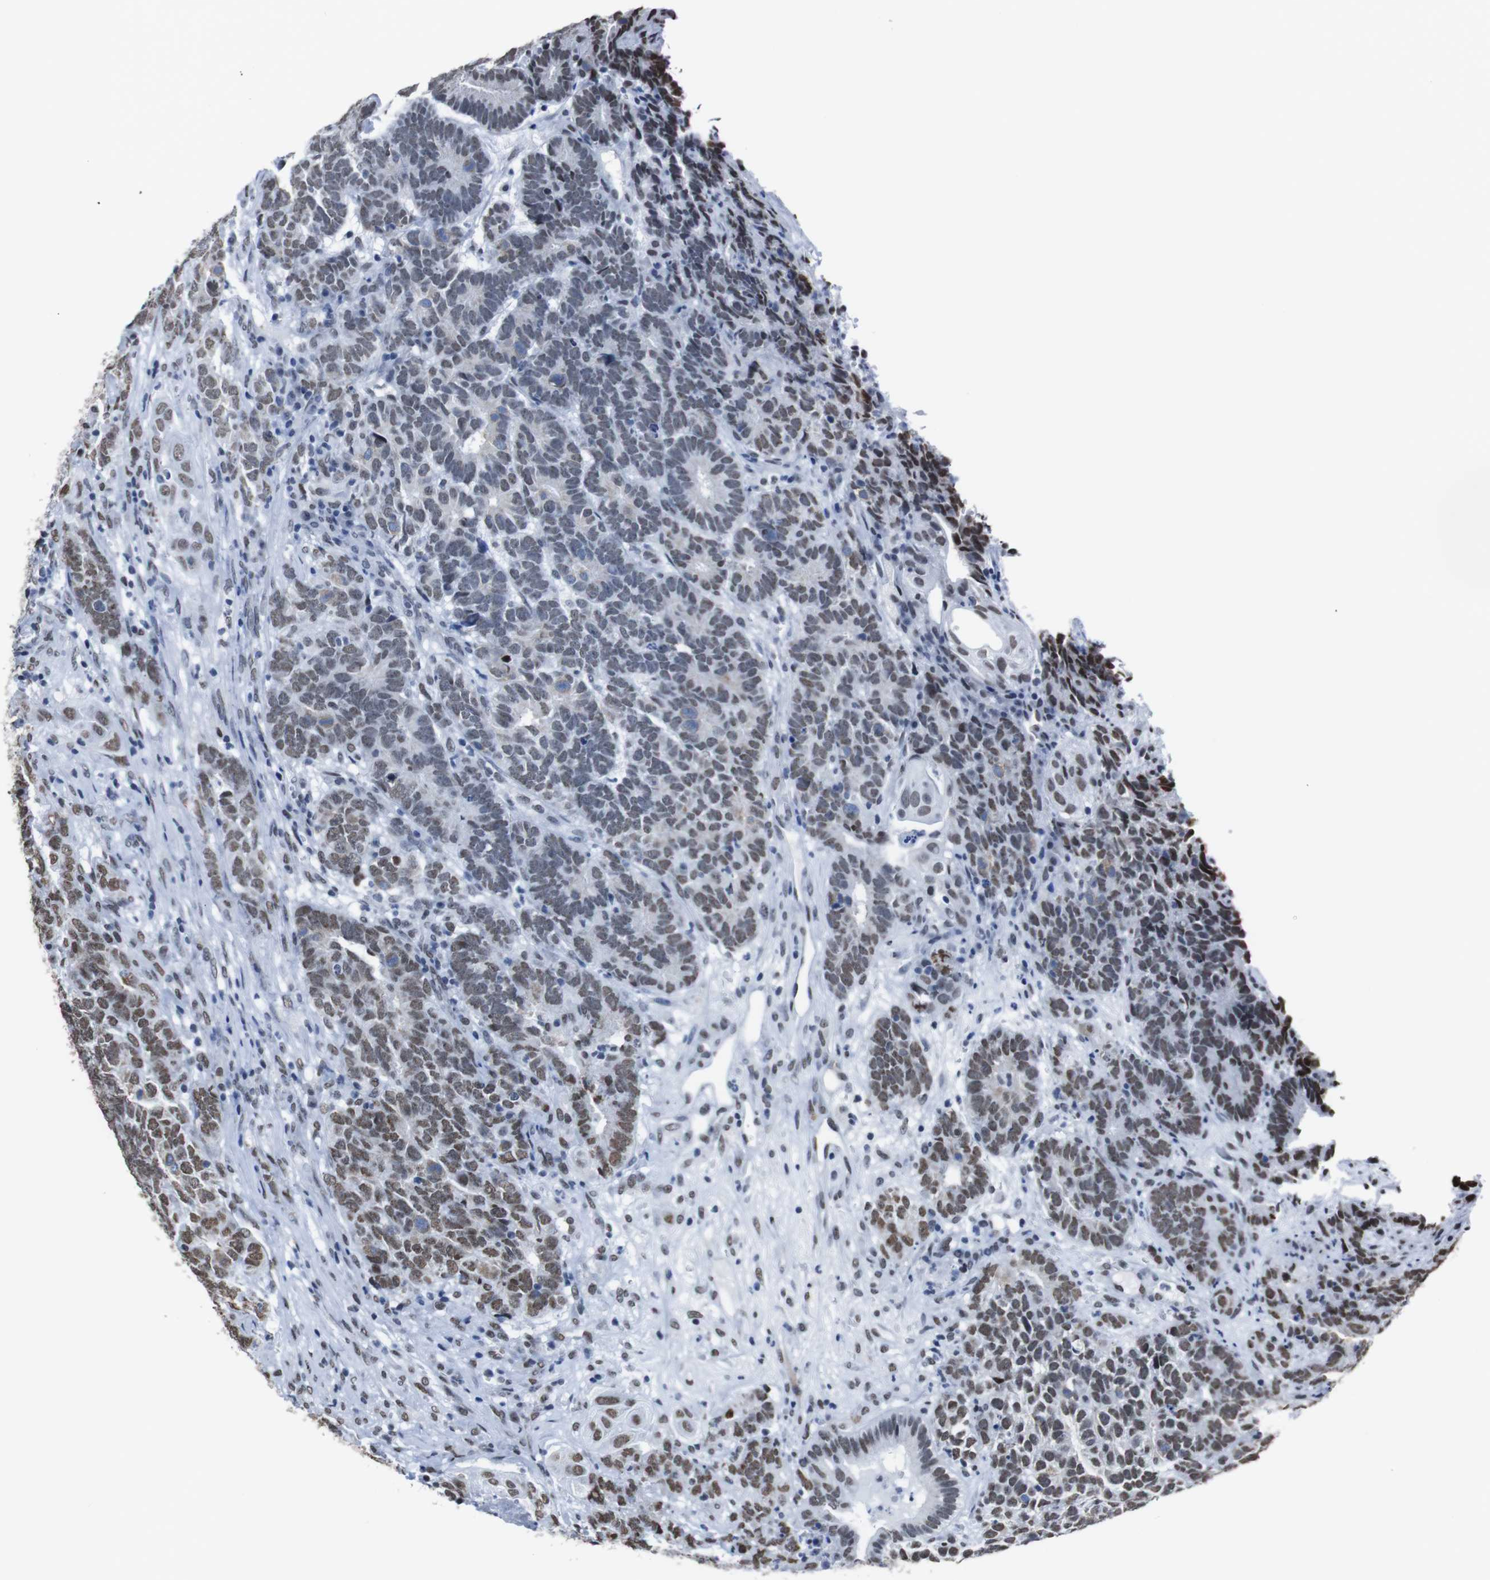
{"staining": {"intensity": "moderate", "quantity": "25%-75%", "location": "nuclear"}, "tissue": "testis cancer", "cell_type": "Tumor cells", "image_type": "cancer", "snomed": [{"axis": "morphology", "description": "Carcinoma, Embryonal, NOS"}, {"axis": "topography", "description": "Testis"}], "caption": "A high-resolution image shows IHC staining of testis cancer, which reveals moderate nuclear staining in about 25%-75% of tumor cells. (brown staining indicates protein expression, while blue staining denotes nuclei).", "gene": "ROMO1", "patient": {"sex": "male", "age": 26}}